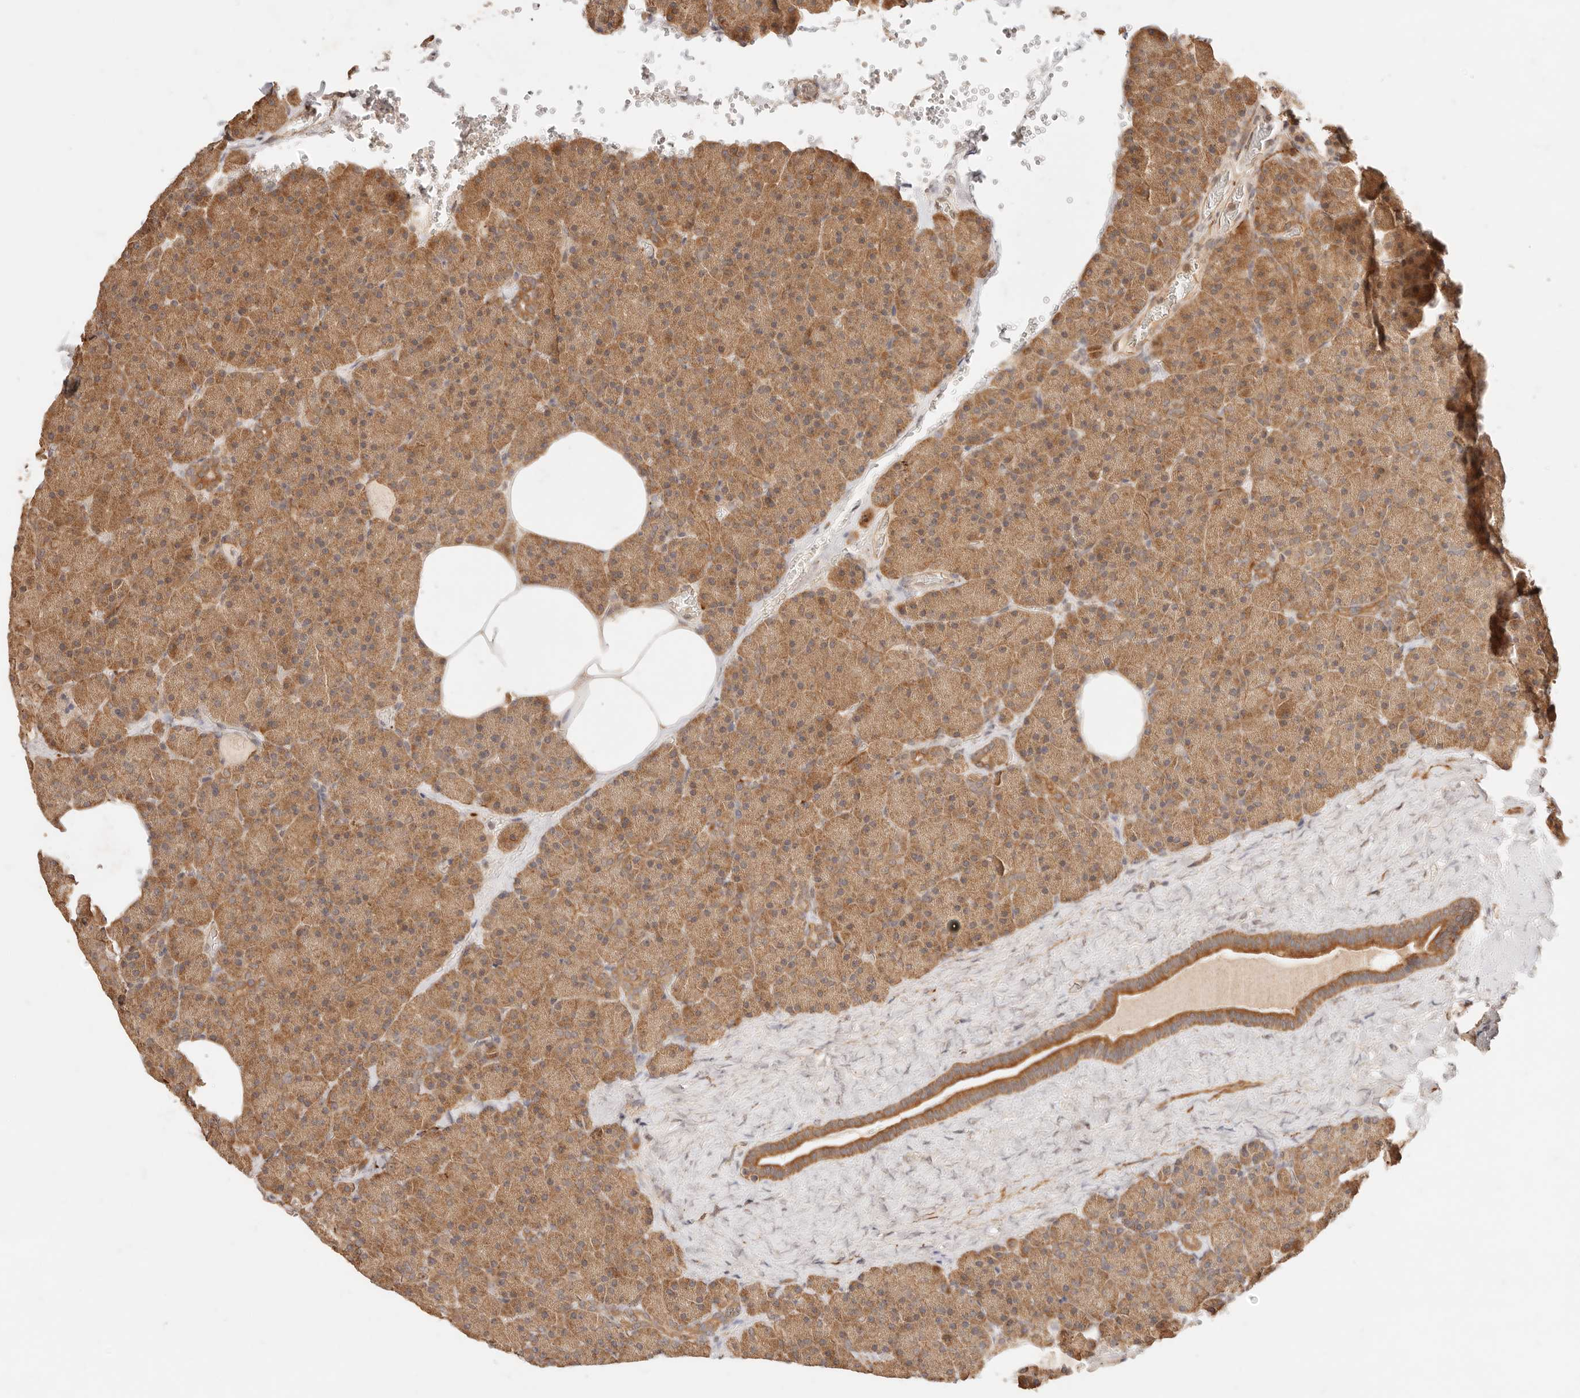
{"staining": {"intensity": "moderate", "quantity": ">75%", "location": "cytoplasmic/membranous"}, "tissue": "pancreas", "cell_type": "Exocrine glandular cells", "image_type": "normal", "snomed": [{"axis": "morphology", "description": "Normal tissue, NOS"}, {"axis": "morphology", "description": "Carcinoid, malignant, NOS"}, {"axis": "topography", "description": "Pancreas"}], "caption": "Exocrine glandular cells demonstrate moderate cytoplasmic/membranous staining in approximately >75% of cells in unremarkable pancreas. (DAB (3,3'-diaminobenzidine) IHC with brightfield microscopy, high magnification).", "gene": "TRIM11", "patient": {"sex": "female", "age": 35}}